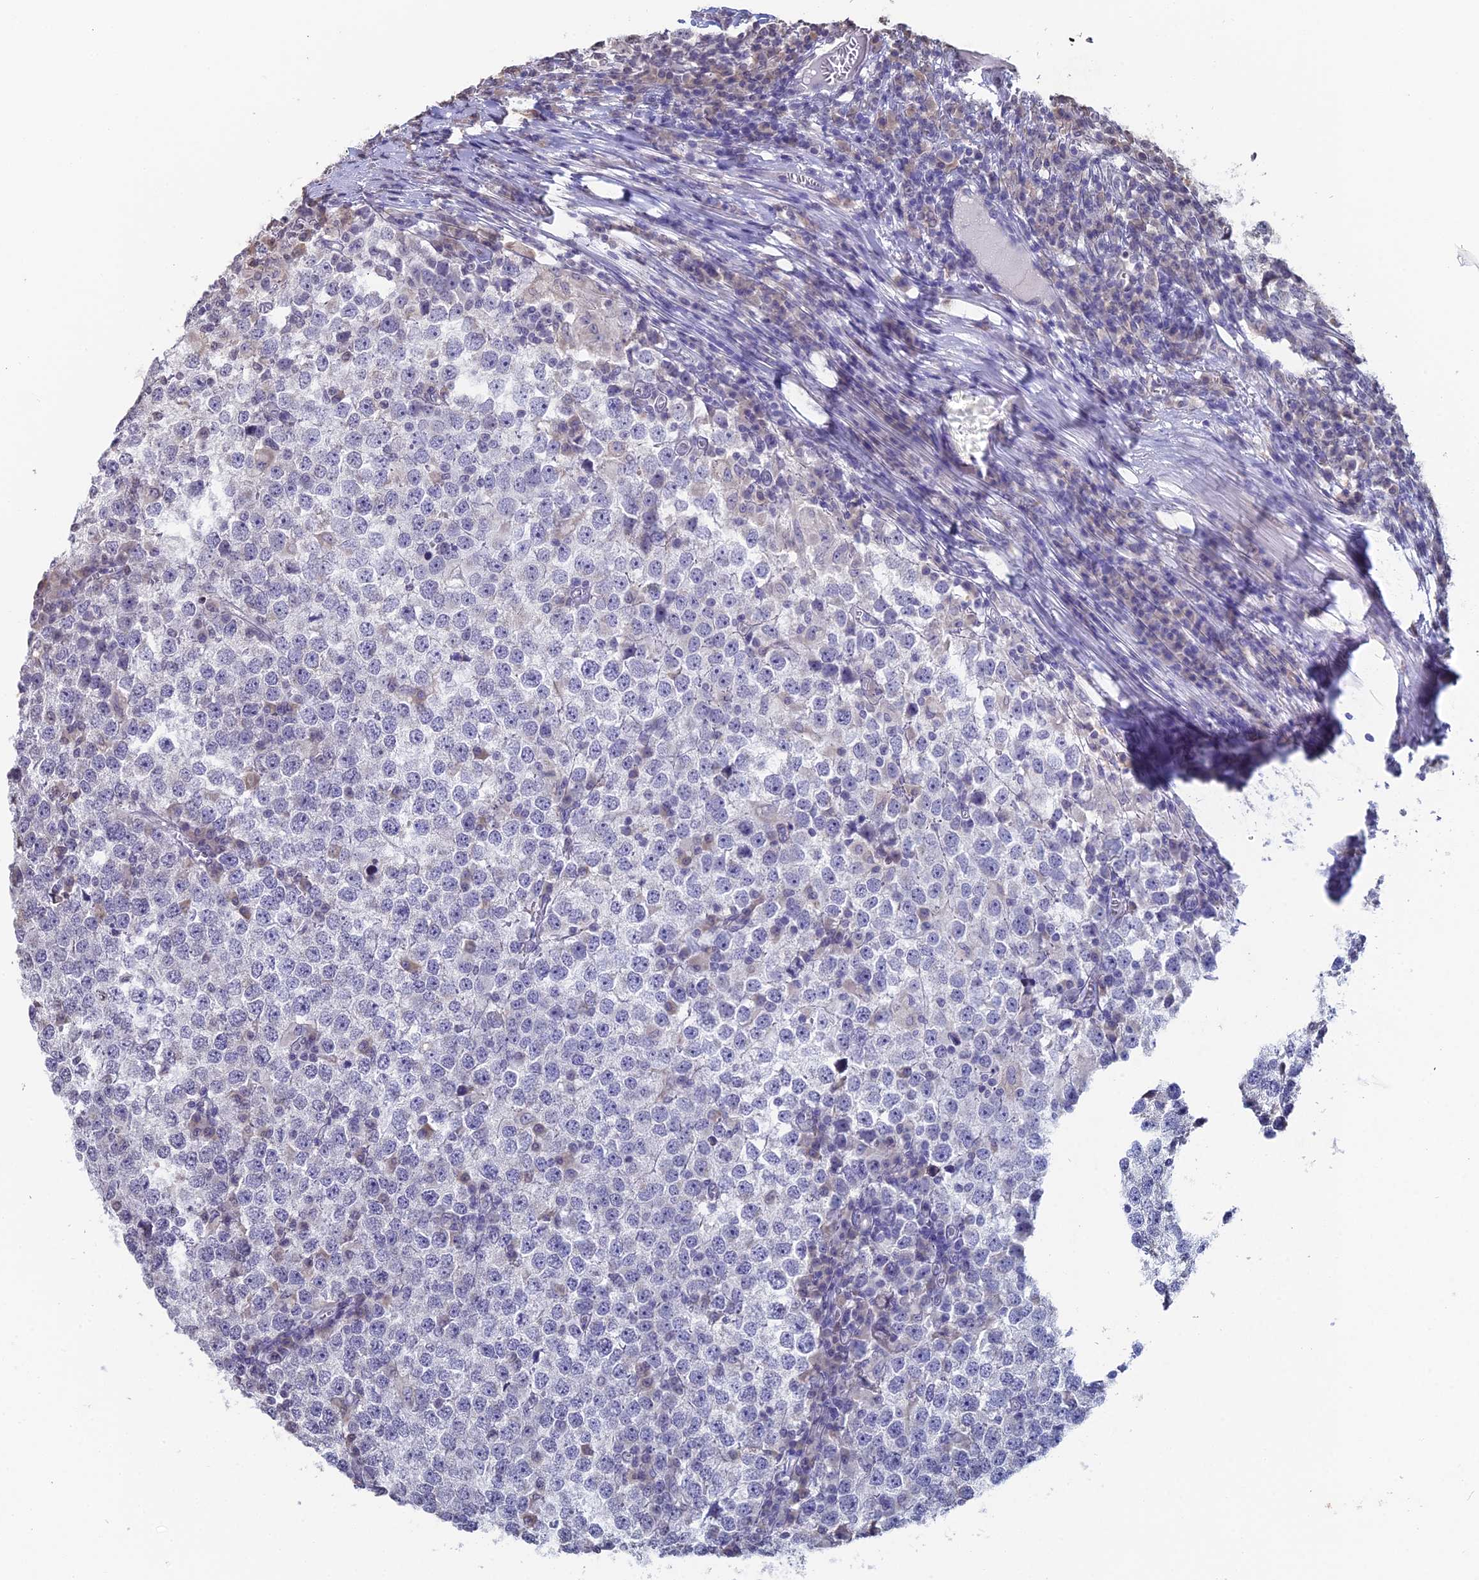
{"staining": {"intensity": "negative", "quantity": "none", "location": "none"}, "tissue": "testis cancer", "cell_type": "Tumor cells", "image_type": "cancer", "snomed": [{"axis": "morphology", "description": "Seminoma, NOS"}, {"axis": "topography", "description": "Testis"}], "caption": "Human testis cancer (seminoma) stained for a protein using immunohistochemistry shows no positivity in tumor cells.", "gene": "PRR22", "patient": {"sex": "male", "age": 65}}